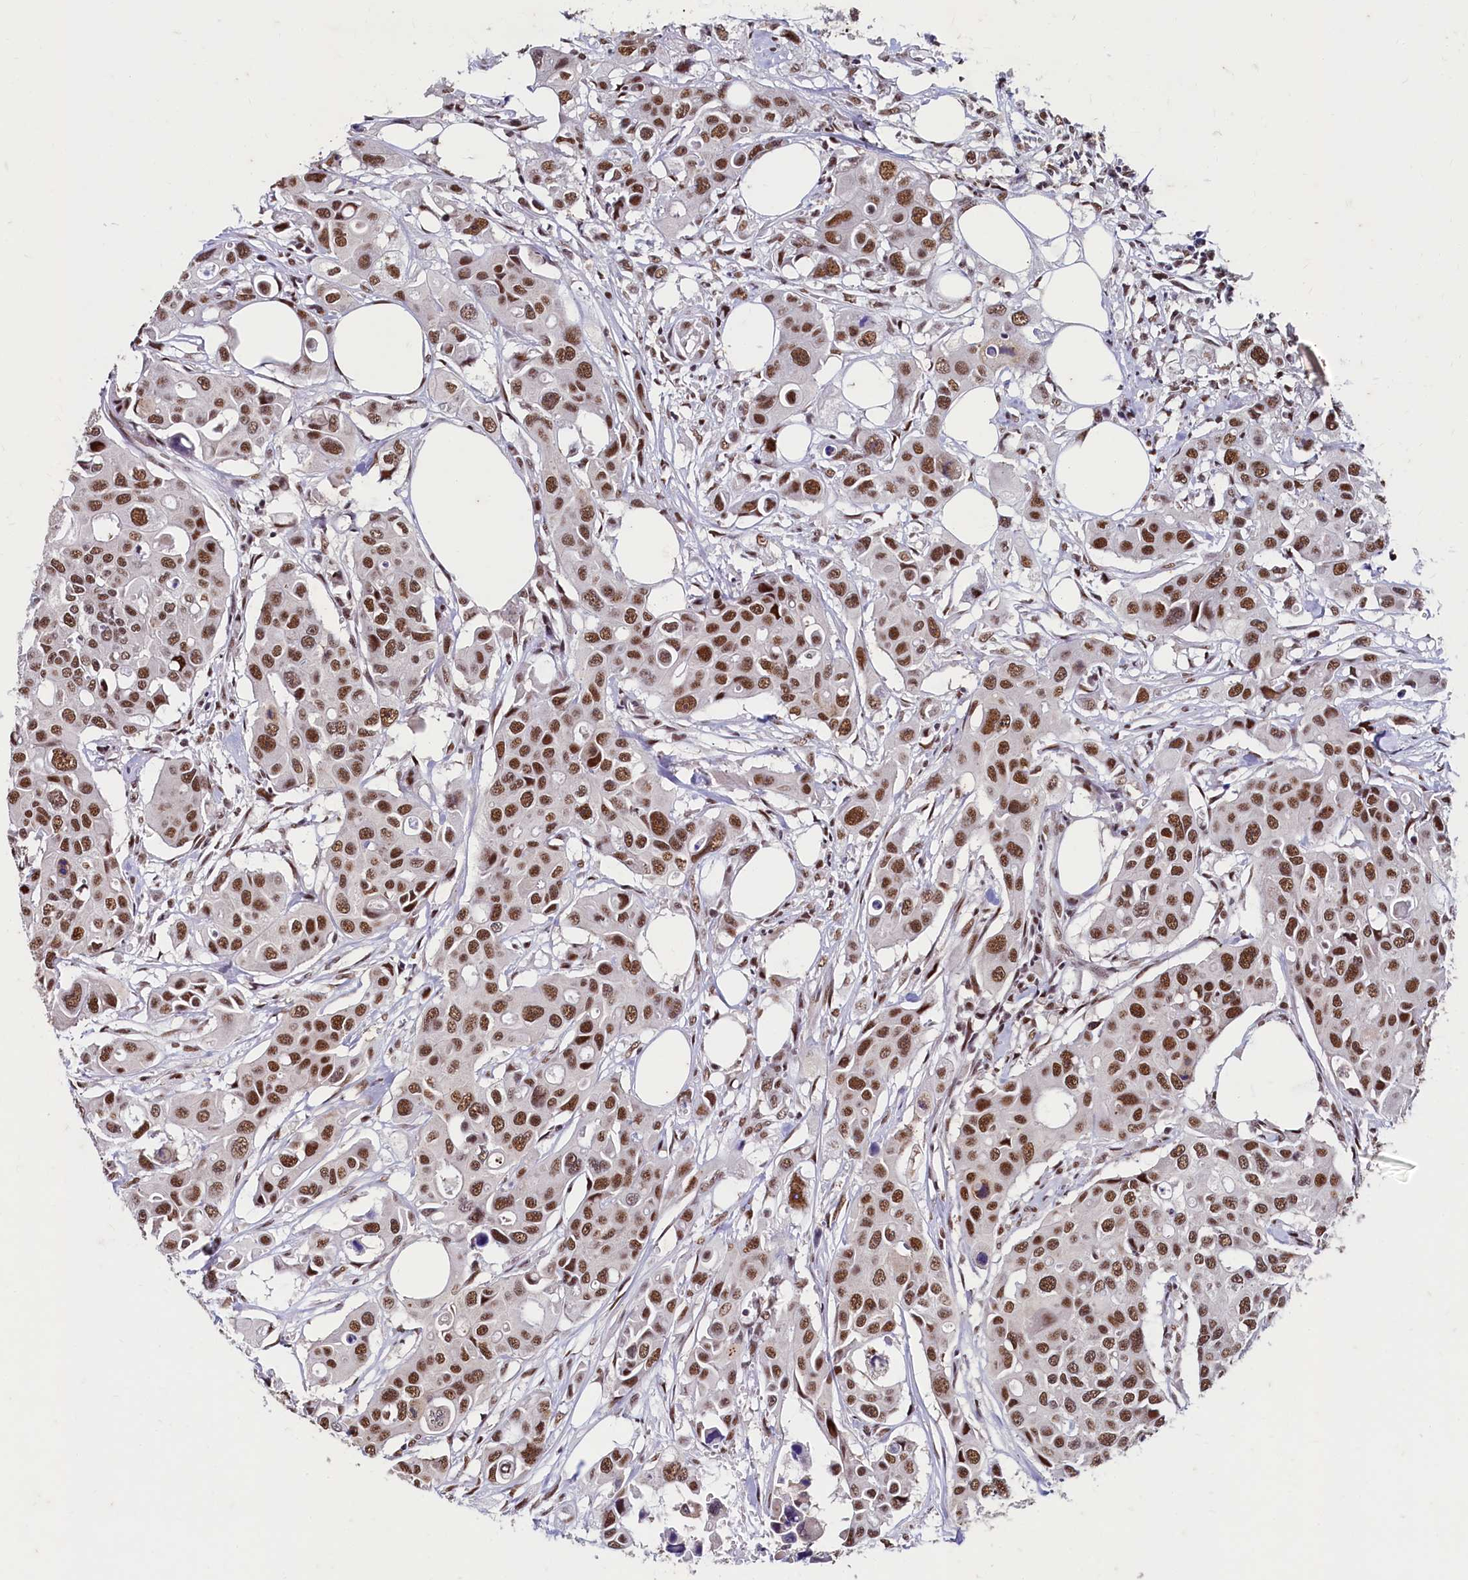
{"staining": {"intensity": "moderate", "quantity": ">75%", "location": "nuclear"}, "tissue": "colorectal cancer", "cell_type": "Tumor cells", "image_type": "cancer", "snomed": [{"axis": "morphology", "description": "Adenocarcinoma, NOS"}, {"axis": "topography", "description": "Colon"}], "caption": "Tumor cells exhibit medium levels of moderate nuclear expression in approximately >75% of cells in human colorectal adenocarcinoma.", "gene": "CPSF7", "patient": {"sex": "male", "age": 77}}